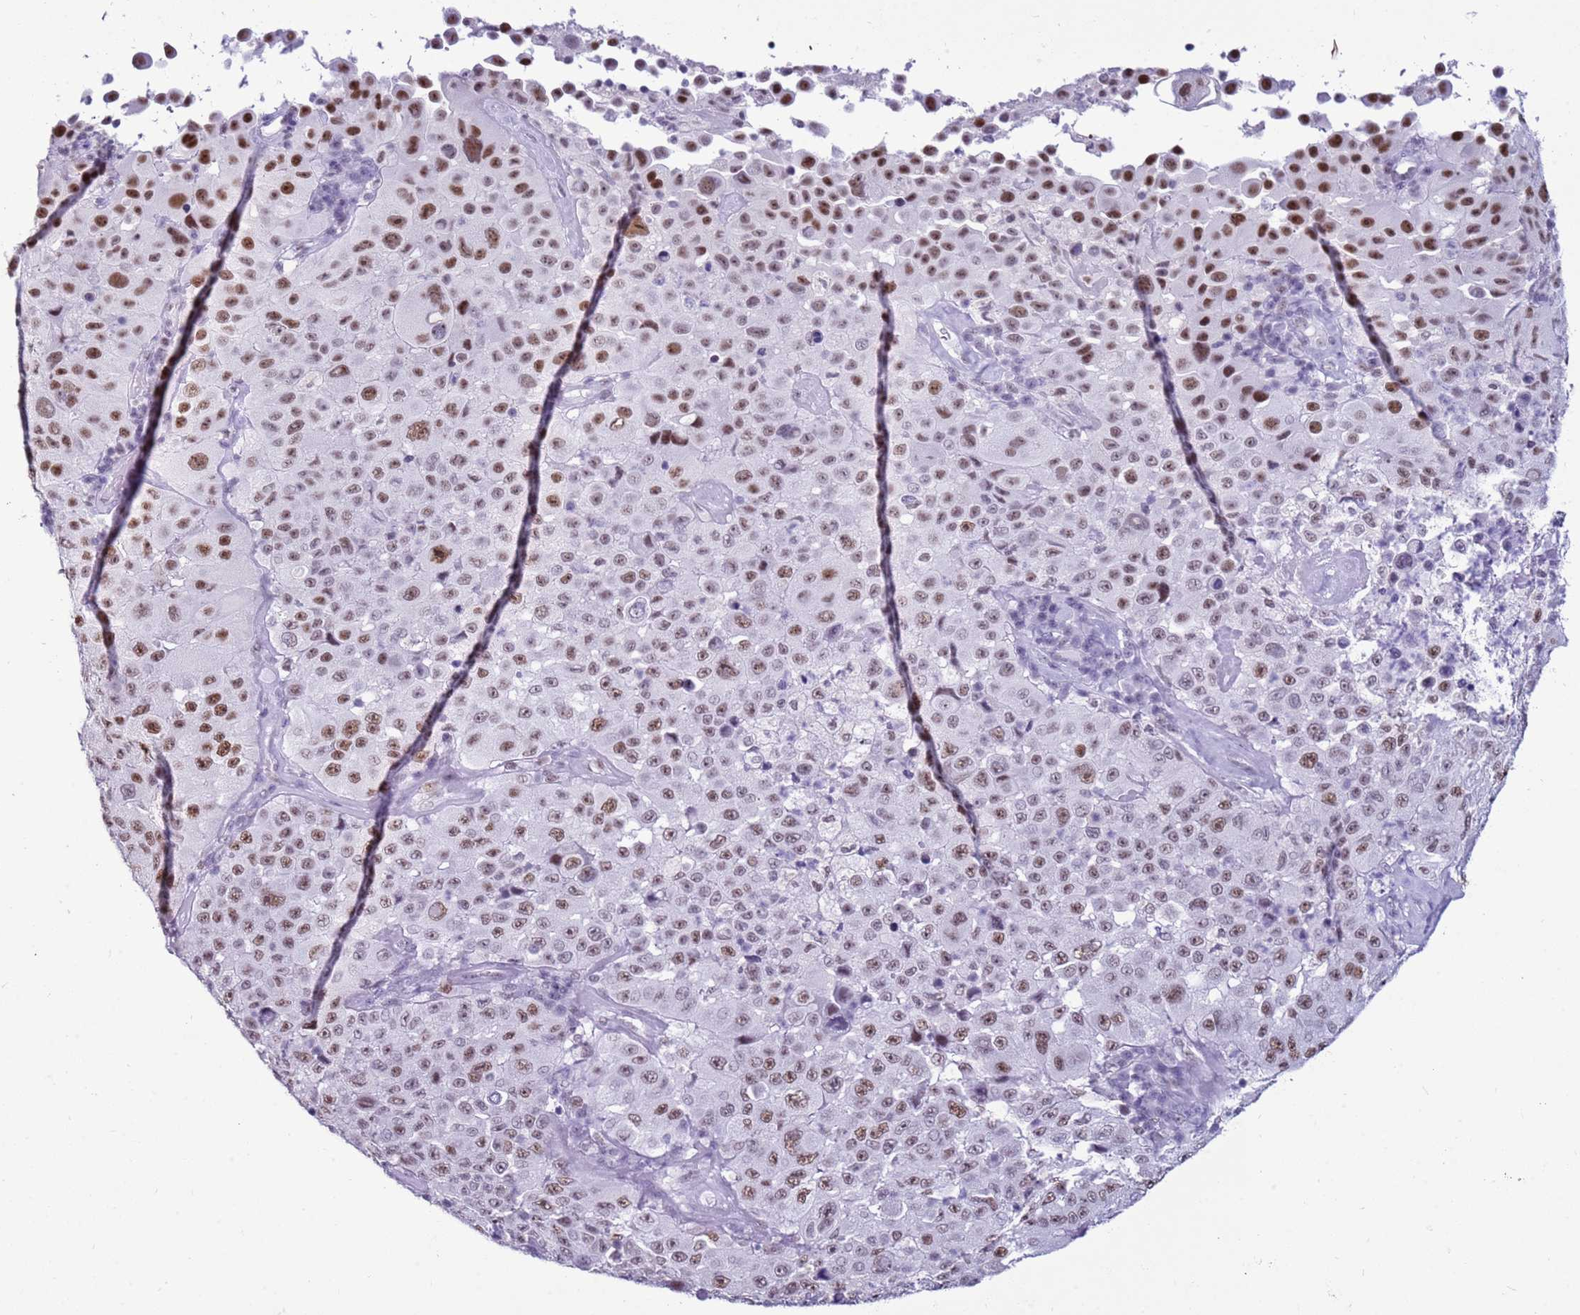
{"staining": {"intensity": "moderate", "quantity": ">75%", "location": "nuclear"}, "tissue": "melanoma", "cell_type": "Tumor cells", "image_type": "cancer", "snomed": [{"axis": "morphology", "description": "Malignant melanoma, Metastatic site"}, {"axis": "topography", "description": "Lymph node"}], "caption": "The image reveals a brown stain indicating the presence of a protein in the nuclear of tumor cells in melanoma.", "gene": "DHX15", "patient": {"sex": "male", "age": 62}}